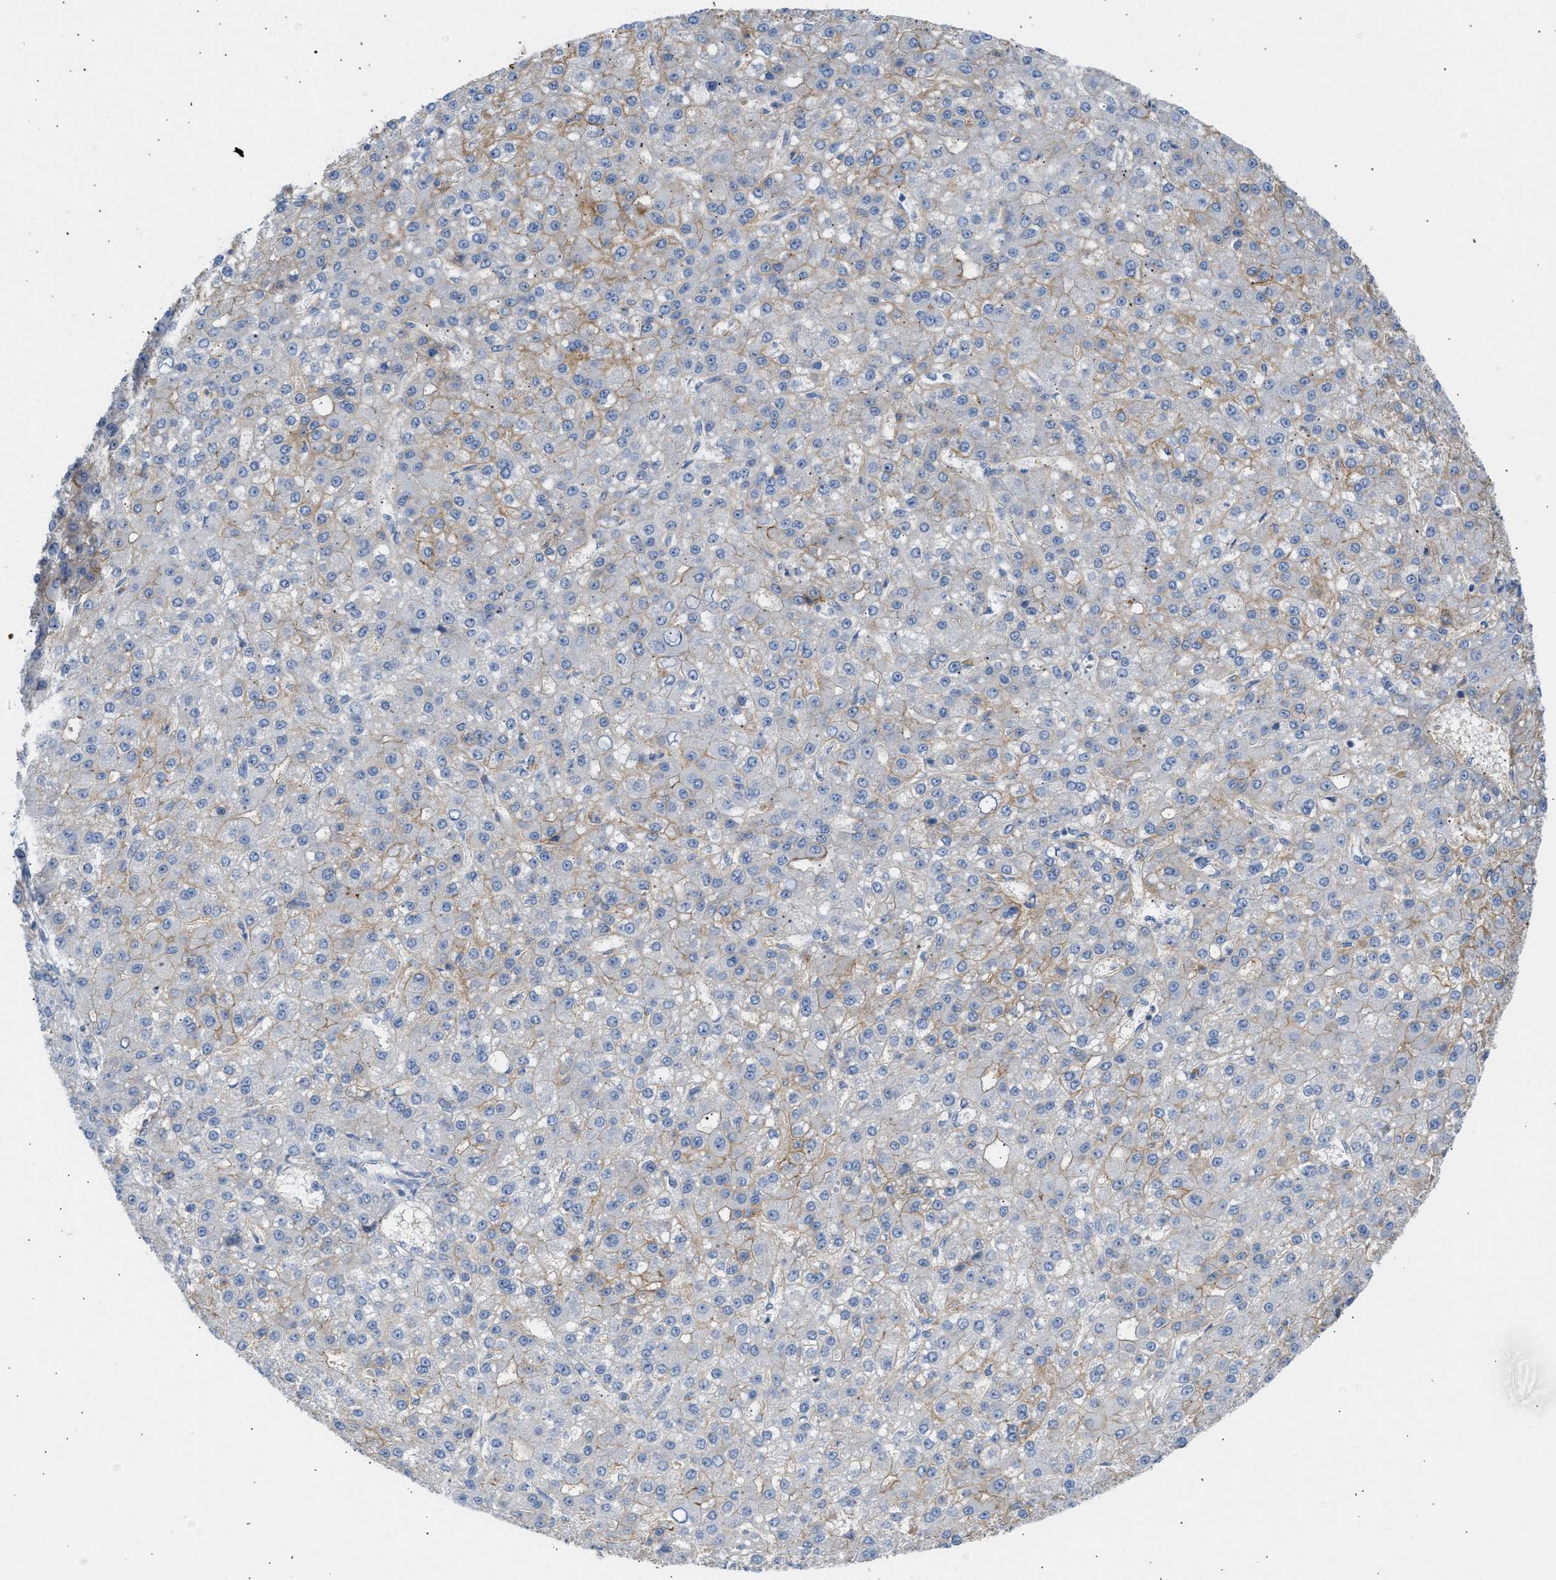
{"staining": {"intensity": "weak", "quantity": "25%-75%", "location": "cytoplasmic/membranous"}, "tissue": "liver cancer", "cell_type": "Tumor cells", "image_type": "cancer", "snomed": [{"axis": "morphology", "description": "Carcinoma, Hepatocellular, NOS"}, {"axis": "topography", "description": "Liver"}], "caption": "There is low levels of weak cytoplasmic/membranous positivity in tumor cells of liver cancer, as demonstrated by immunohistochemical staining (brown color).", "gene": "ERBB2", "patient": {"sex": "male", "age": 67}}